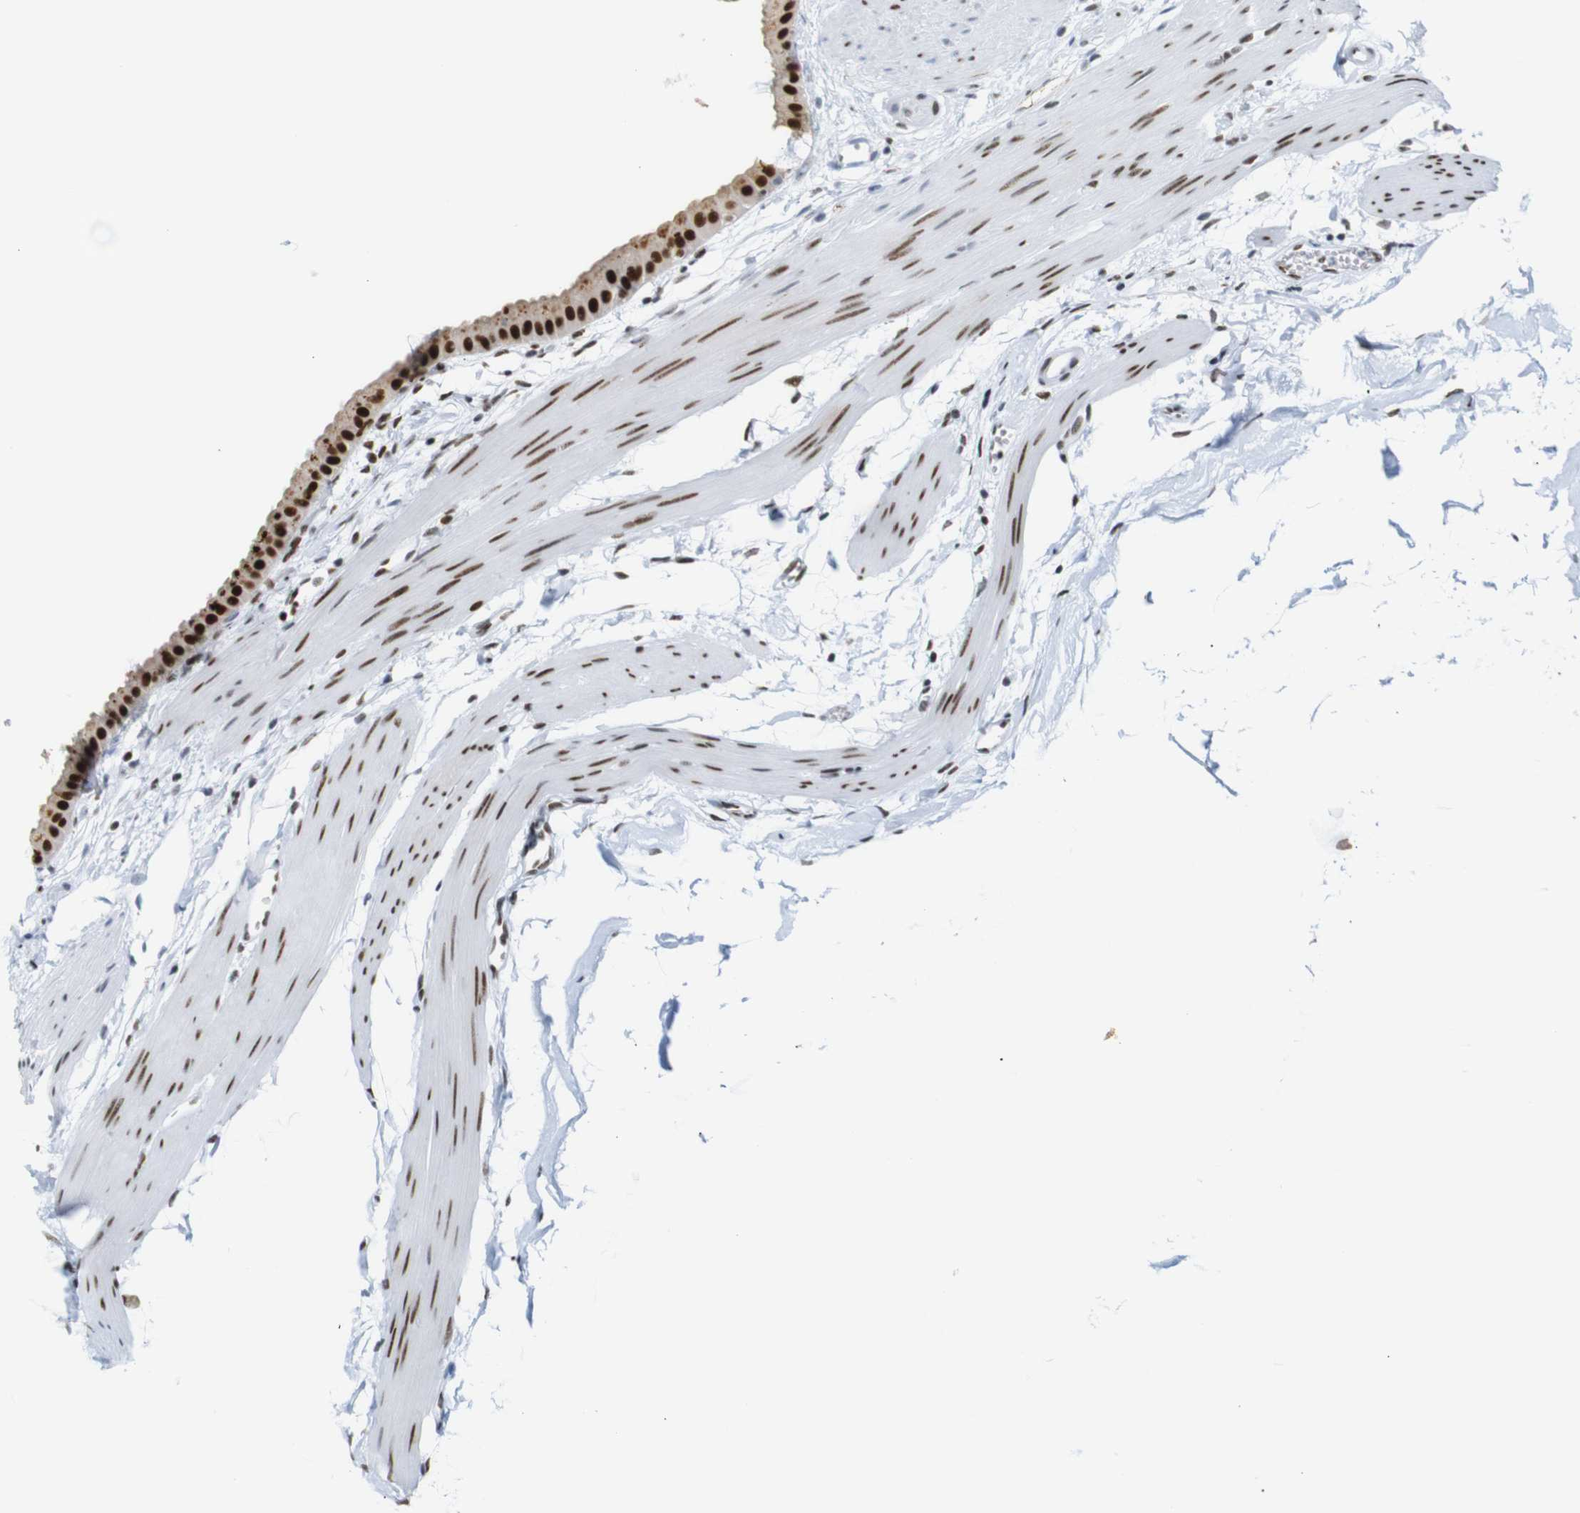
{"staining": {"intensity": "strong", "quantity": ">75%", "location": "cytoplasmic/membranous,nuclear"}, "tissue": "gallbladder", "cell_type": "Glandular cells", "image_type": "normal", "snomed": [{"axis": "morphology", "description": "Normal tissue, NOS"}, {"axis": "topography", "description": "Gallbladder"}], "caption": "IHC staining of benign gallbladder, which shows high levels of strong cytoplasmic/membranous,nuclear staining in about >75% of glandular cells indicating strong cytoplasmic/membranous,nuclear protein expression. The staining was performed using DAB (brown) for protein detection and nuclei were counterstained in hematoxylin (blue).", "gene": "TRA2B", "patient": {"sex": "female", "age": 64}}